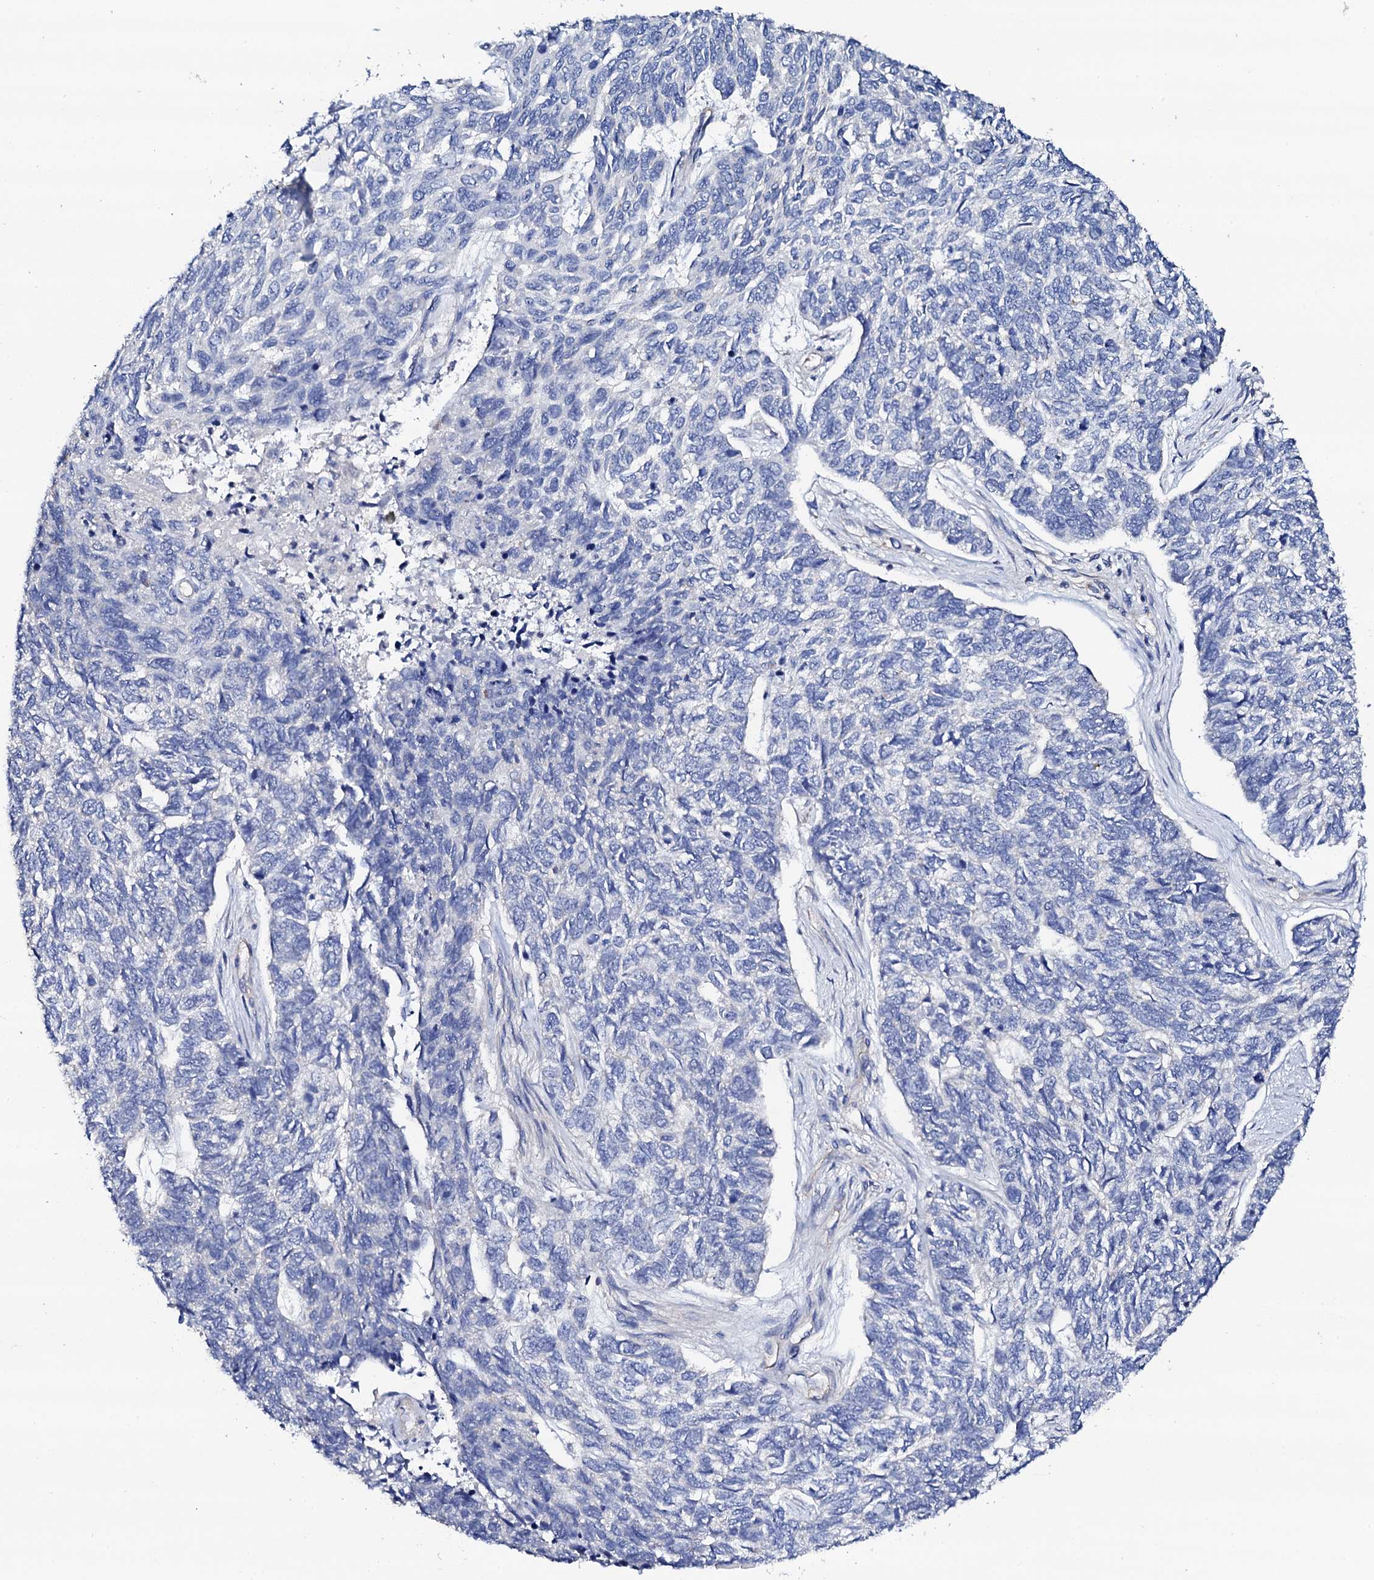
{"staining": {"intensity": "negative", "quantity": "none", "location": "none"}, "tissue": "skin cancer", "cell_type": "Tumor cells", "image_type": "cancer", "snomed": [{"axis": "morphology", "description": "Basal cell carcinoma"}, {"axis": "topography", "description": "Skin"}], "caption": "Skin cancer (basal cell carcinoma) was stained to show a protein in brown. There is no significant positivity in tumor cells.", "gene": "TCAF2", "patient": {"sex": "female", "age": 65}}